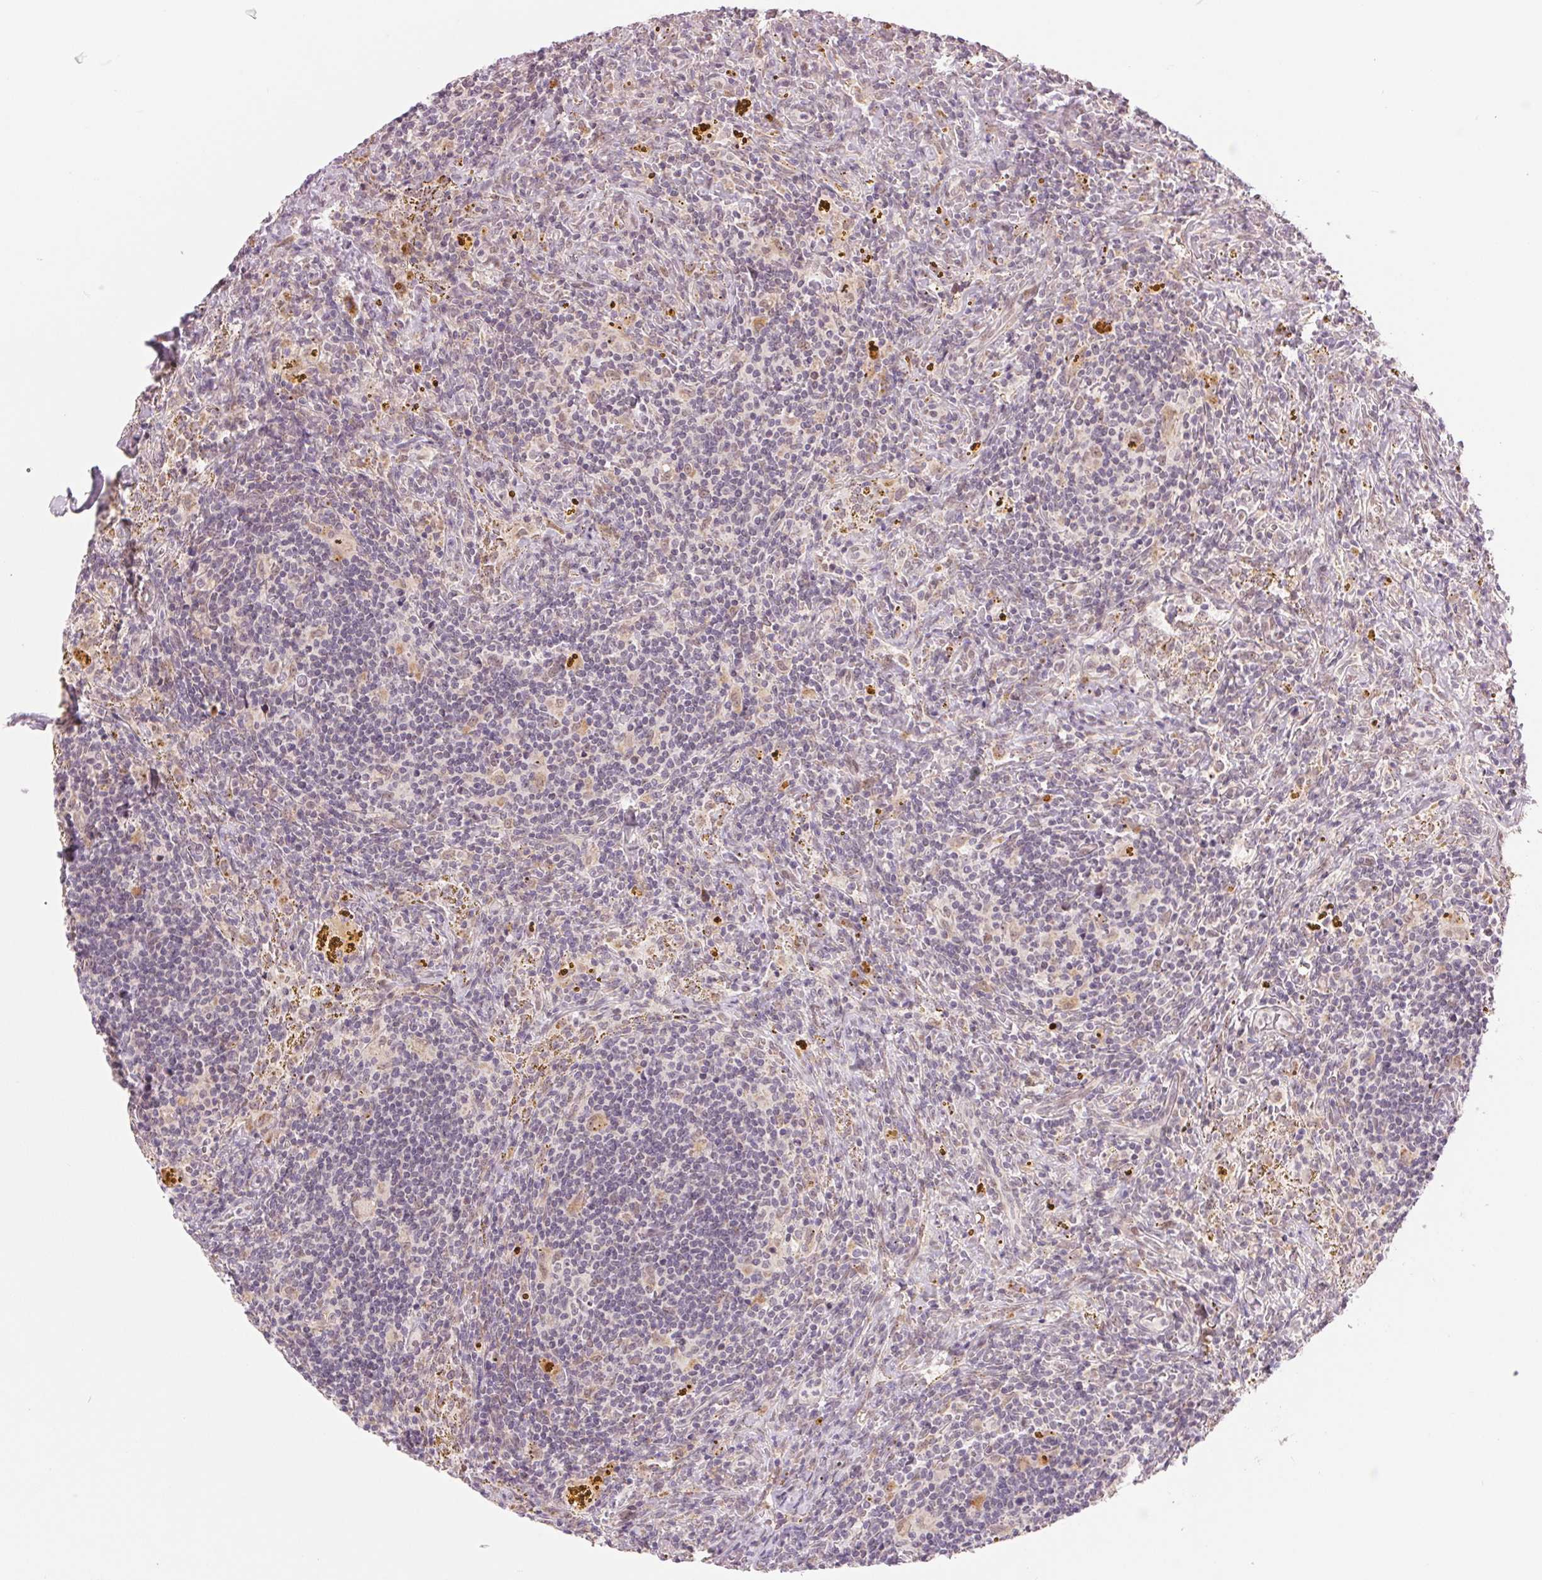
{"staining": {"intensity": "negative", "quantity": "none", "location": "none"}, "tissue": "lymphoma", "cell_type": "Tumor cells", "image_type": "cancer", "snomed": [{"axis": "morphology", "description": "Malignant lymphoma, non-Hodgkin's type, Low grade"}, {"axis": "topography", "description": "Spleen"}], "caption": "High power microscopy histopathology image of an immunohistochemistry (IHC) micrograph of low-grade malignant lymphoma, non-Hodgkin's type, revealing no significant positivity in tumor cells.", "gene": "ARHGAP32", "patient": {"sex": "female", "age": 70}}